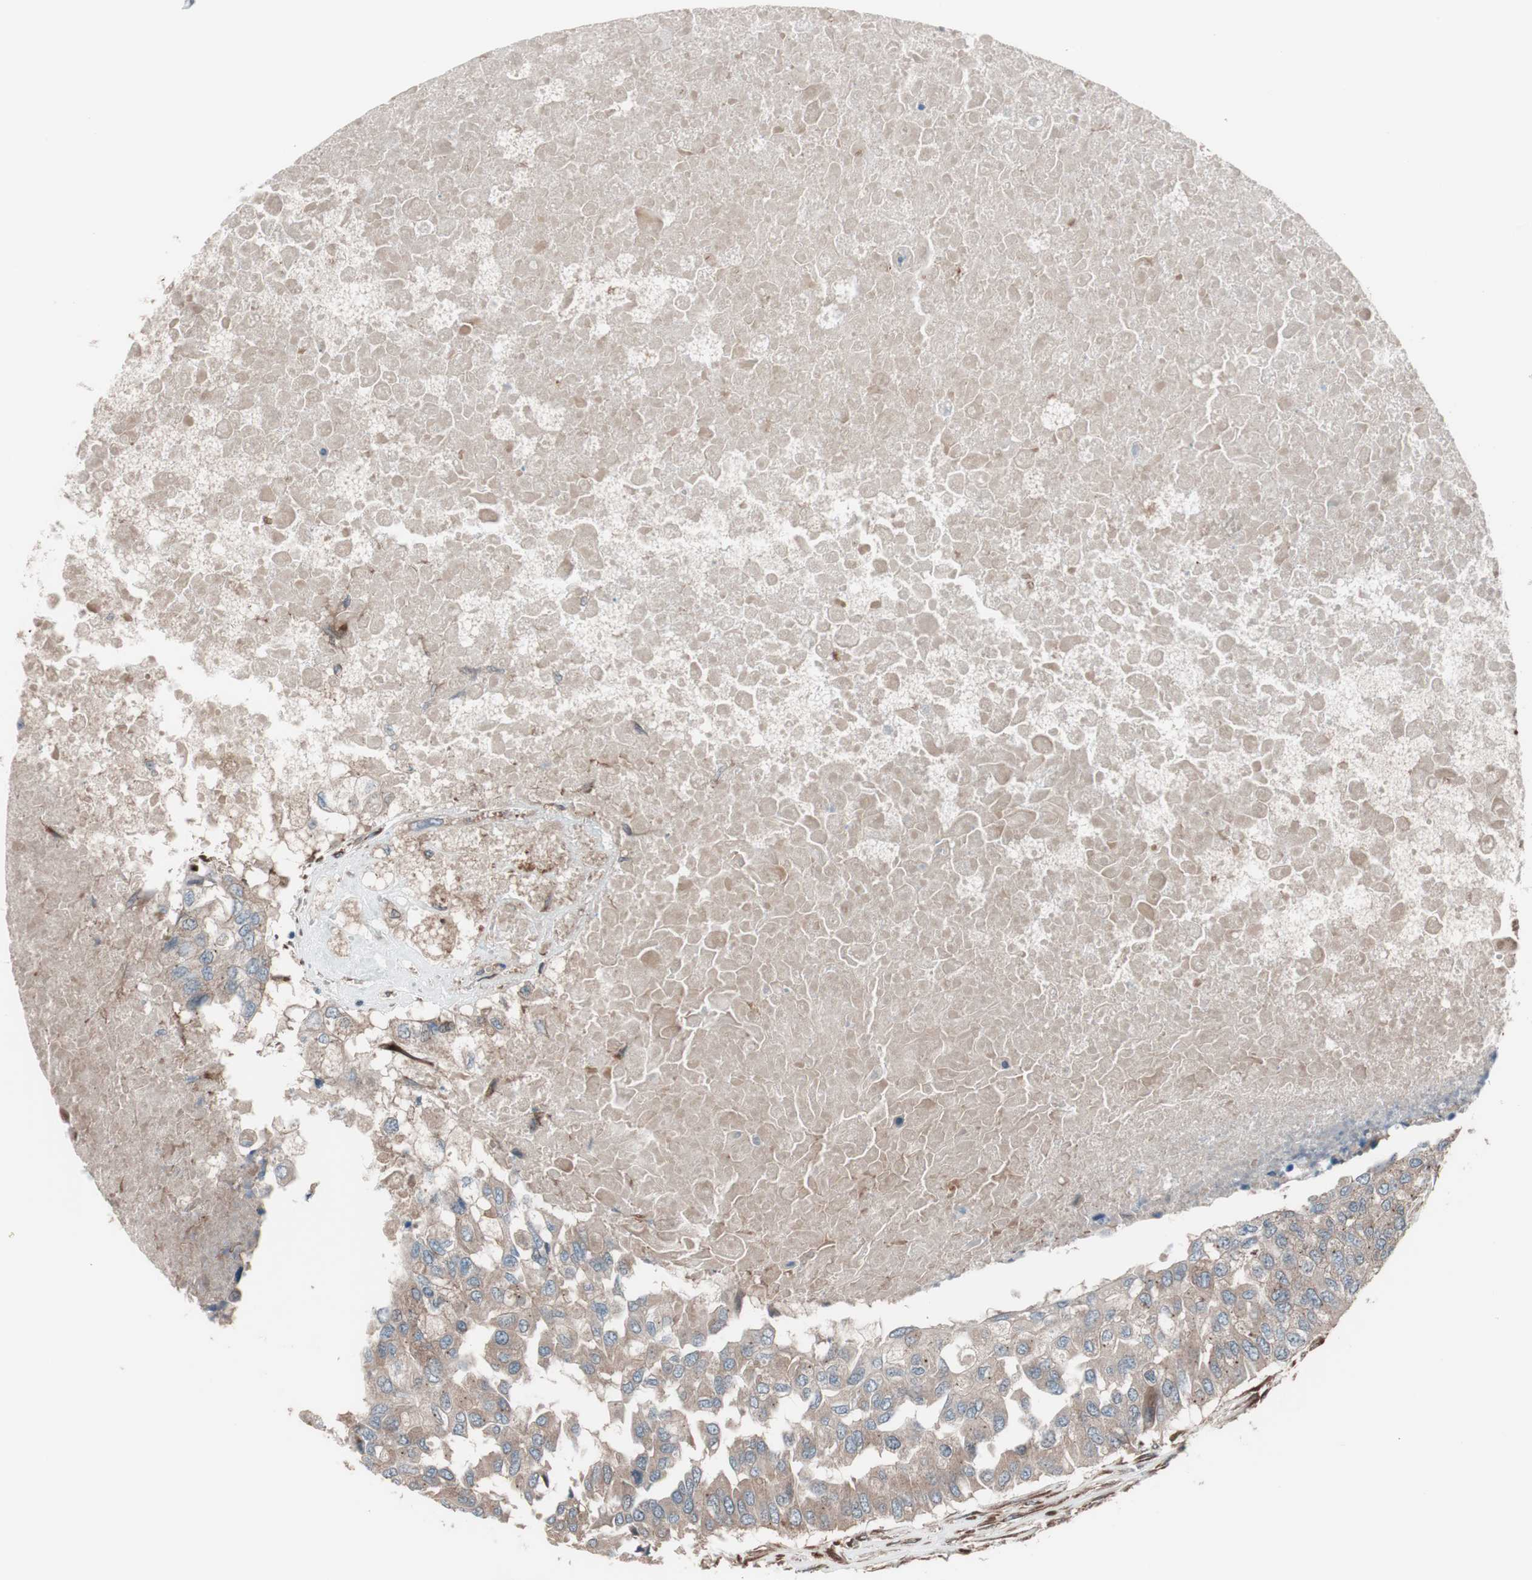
{"staining": {"intensity": "moderate", "quantity": ">75%", "location": "cytoplasmic/membranous"}, "tissue": "breast cancer", "cell_type": "Tumor cells", "image_type": "cancer", "snomed": [{"axis": "morphology", "description": "Normal tissue, NOS"}, {"axis": "morphology", "description": "Duct carcinoma"}, {"axis": "topography", "description": "Breast"}], "caption": "This micrograph reveals immunohistochemistry staining of human infiltrating ductal carcinoma (breast), with medium moderate cytoplasmic/membranous expression in about >75% of tumor cells.", "gene": "SEC31A", "patient": {"sex": "female", "age": 49}}